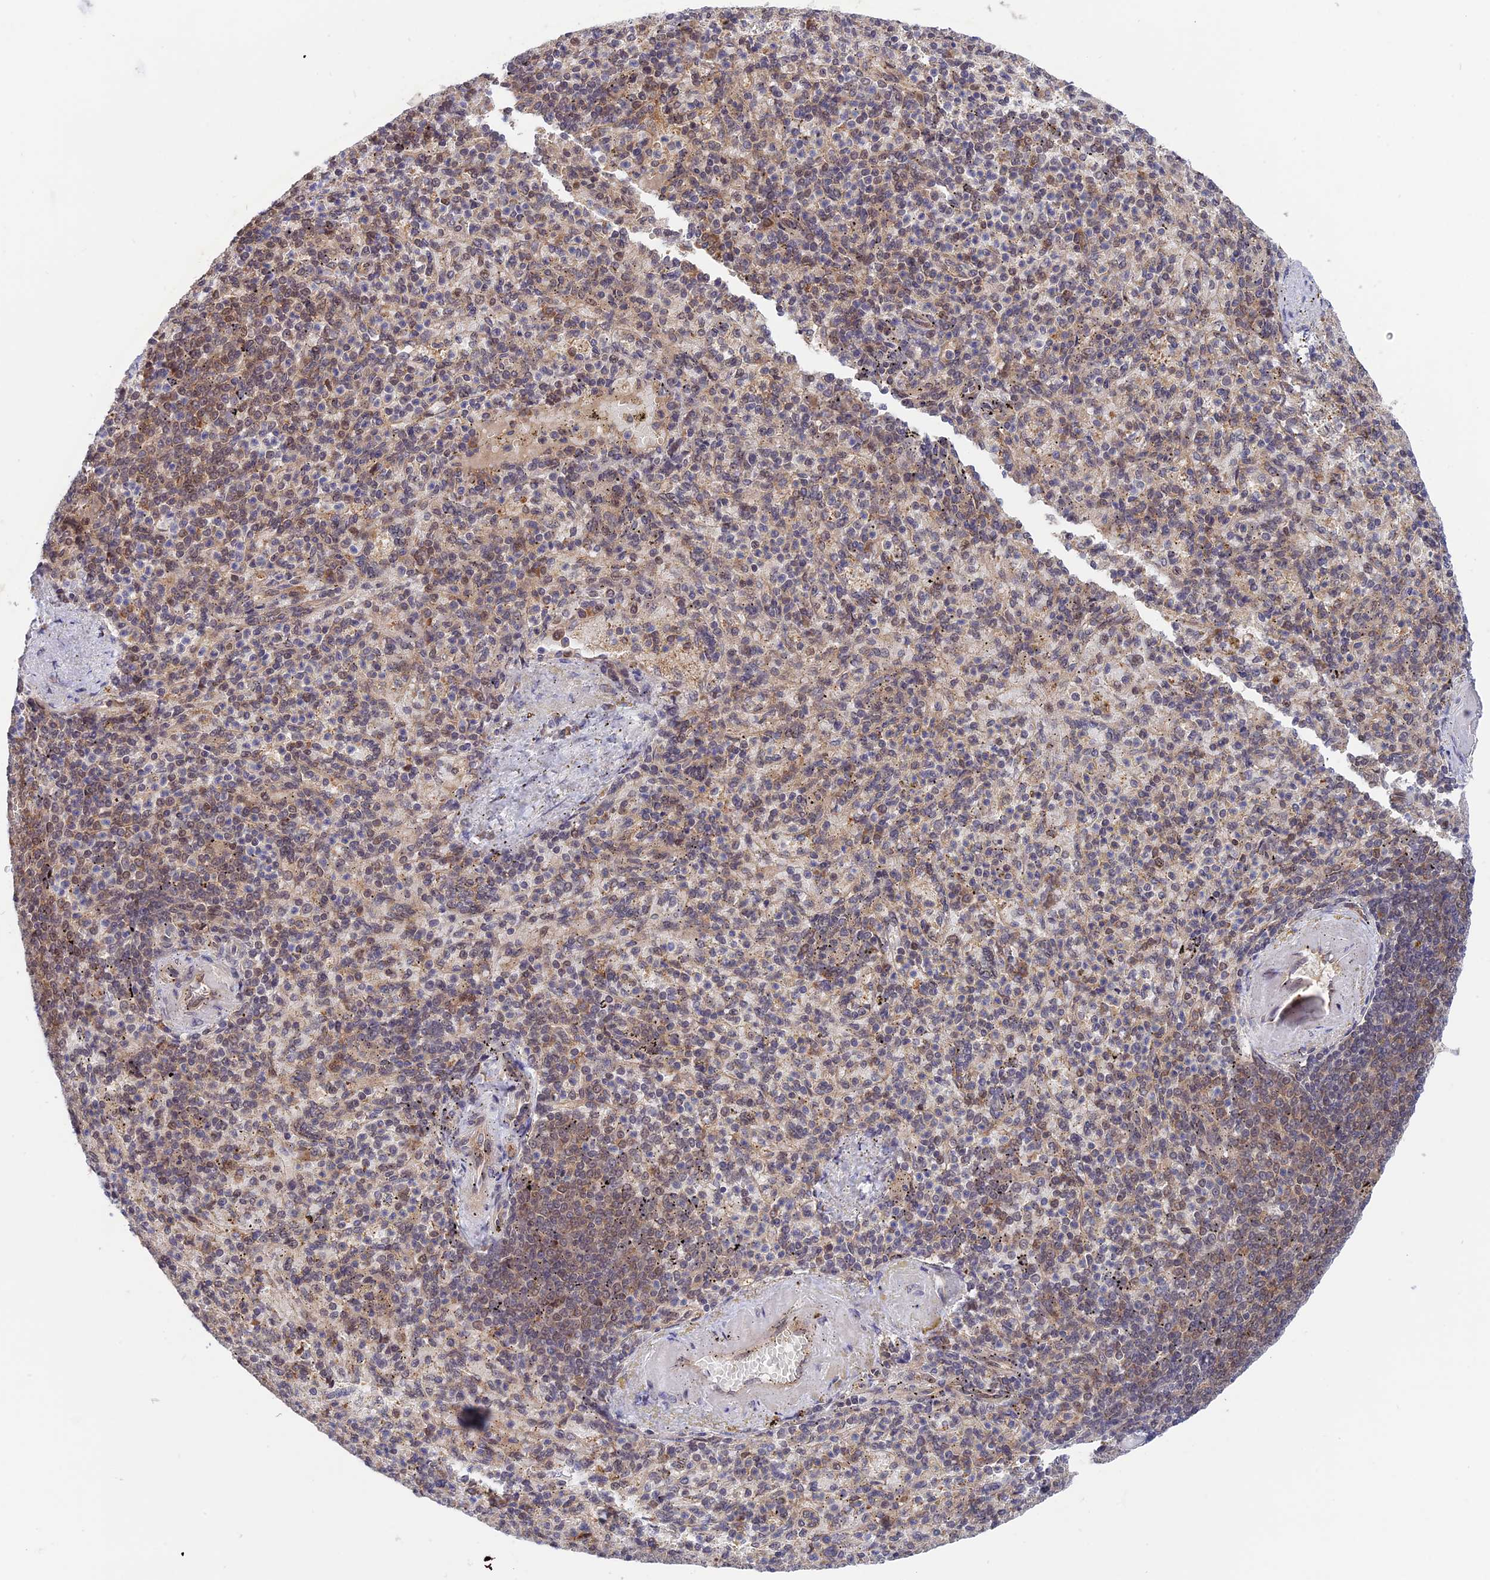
{"staining": {"intensity": "moderate", "quantity": "<25%", "location": "nuclear"}, "tissue": "spleen", "cell_type": "Cells in red pulp", "image_type": "normal", "snomed": [{"axis": "morphology", "description": "Normal tissue, NOS"}, {"axis": "topography", "description": "Spleen"}], "caption": "This image demonstrates benign spleen stained with immunohistochemistry (IHC) to label a protein in brown. The nuclear of cells in red pulp show moderate positivity for the protein. Nuclei are counter-stained blue.", "gene": "ZNF428", "patient": {"sex": "female", "age": 74}}